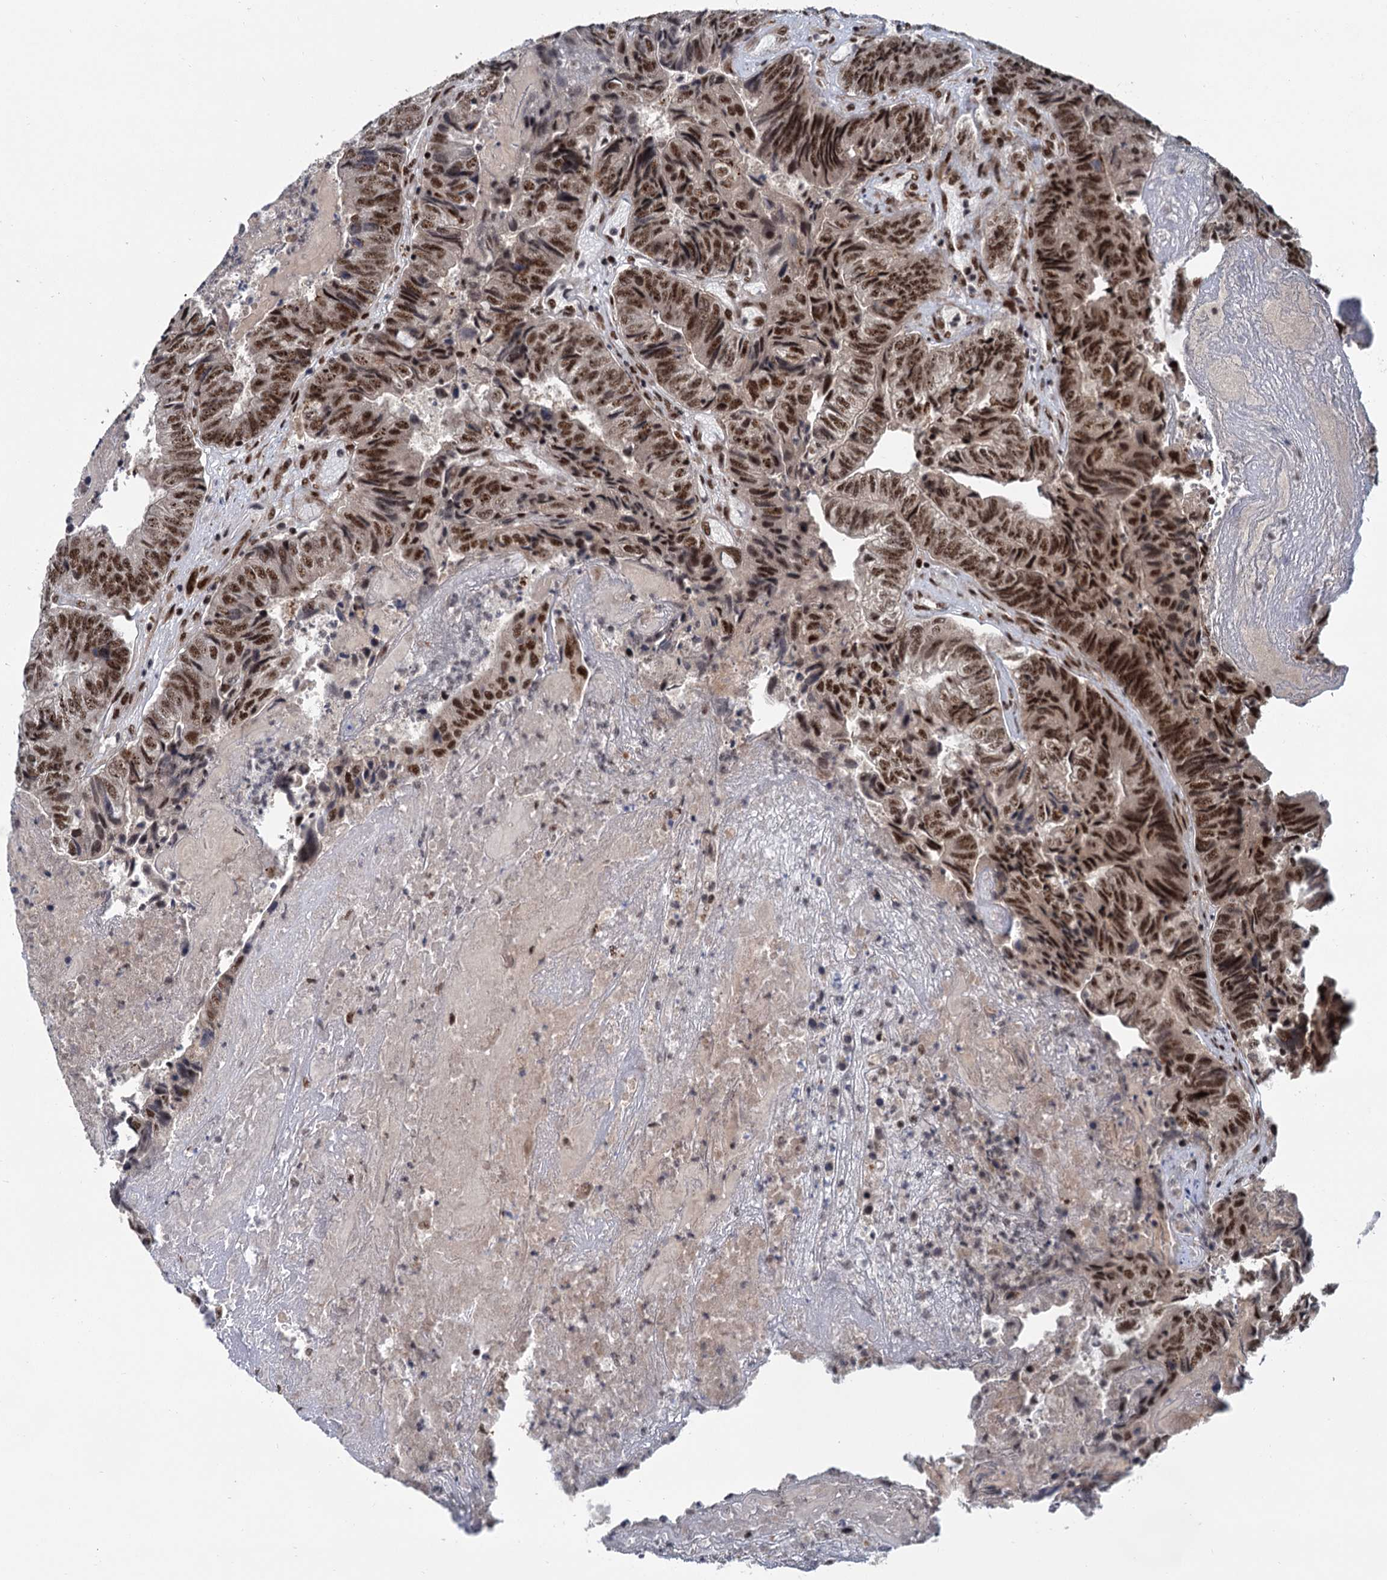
{"staining": {"intensity": "moderate", "quantity": ">75%", "location": "nuclear"}, "tissue": "colorectal cancer", "cell_type": "Tumor cells", "image_type": "cancer", "snomed": [{"axis": "morphology", "description": "Adenocarcinoma, NOS"}, {"axis": "topography", "description": "Colon"}], "caption": "Adenocarcinoma (colorectal) tissue exhibits moderate nuclear positivity in about >75% of tumor cells", "gene": "WBP4", "patient": {"sex": "female", "age": 67}}